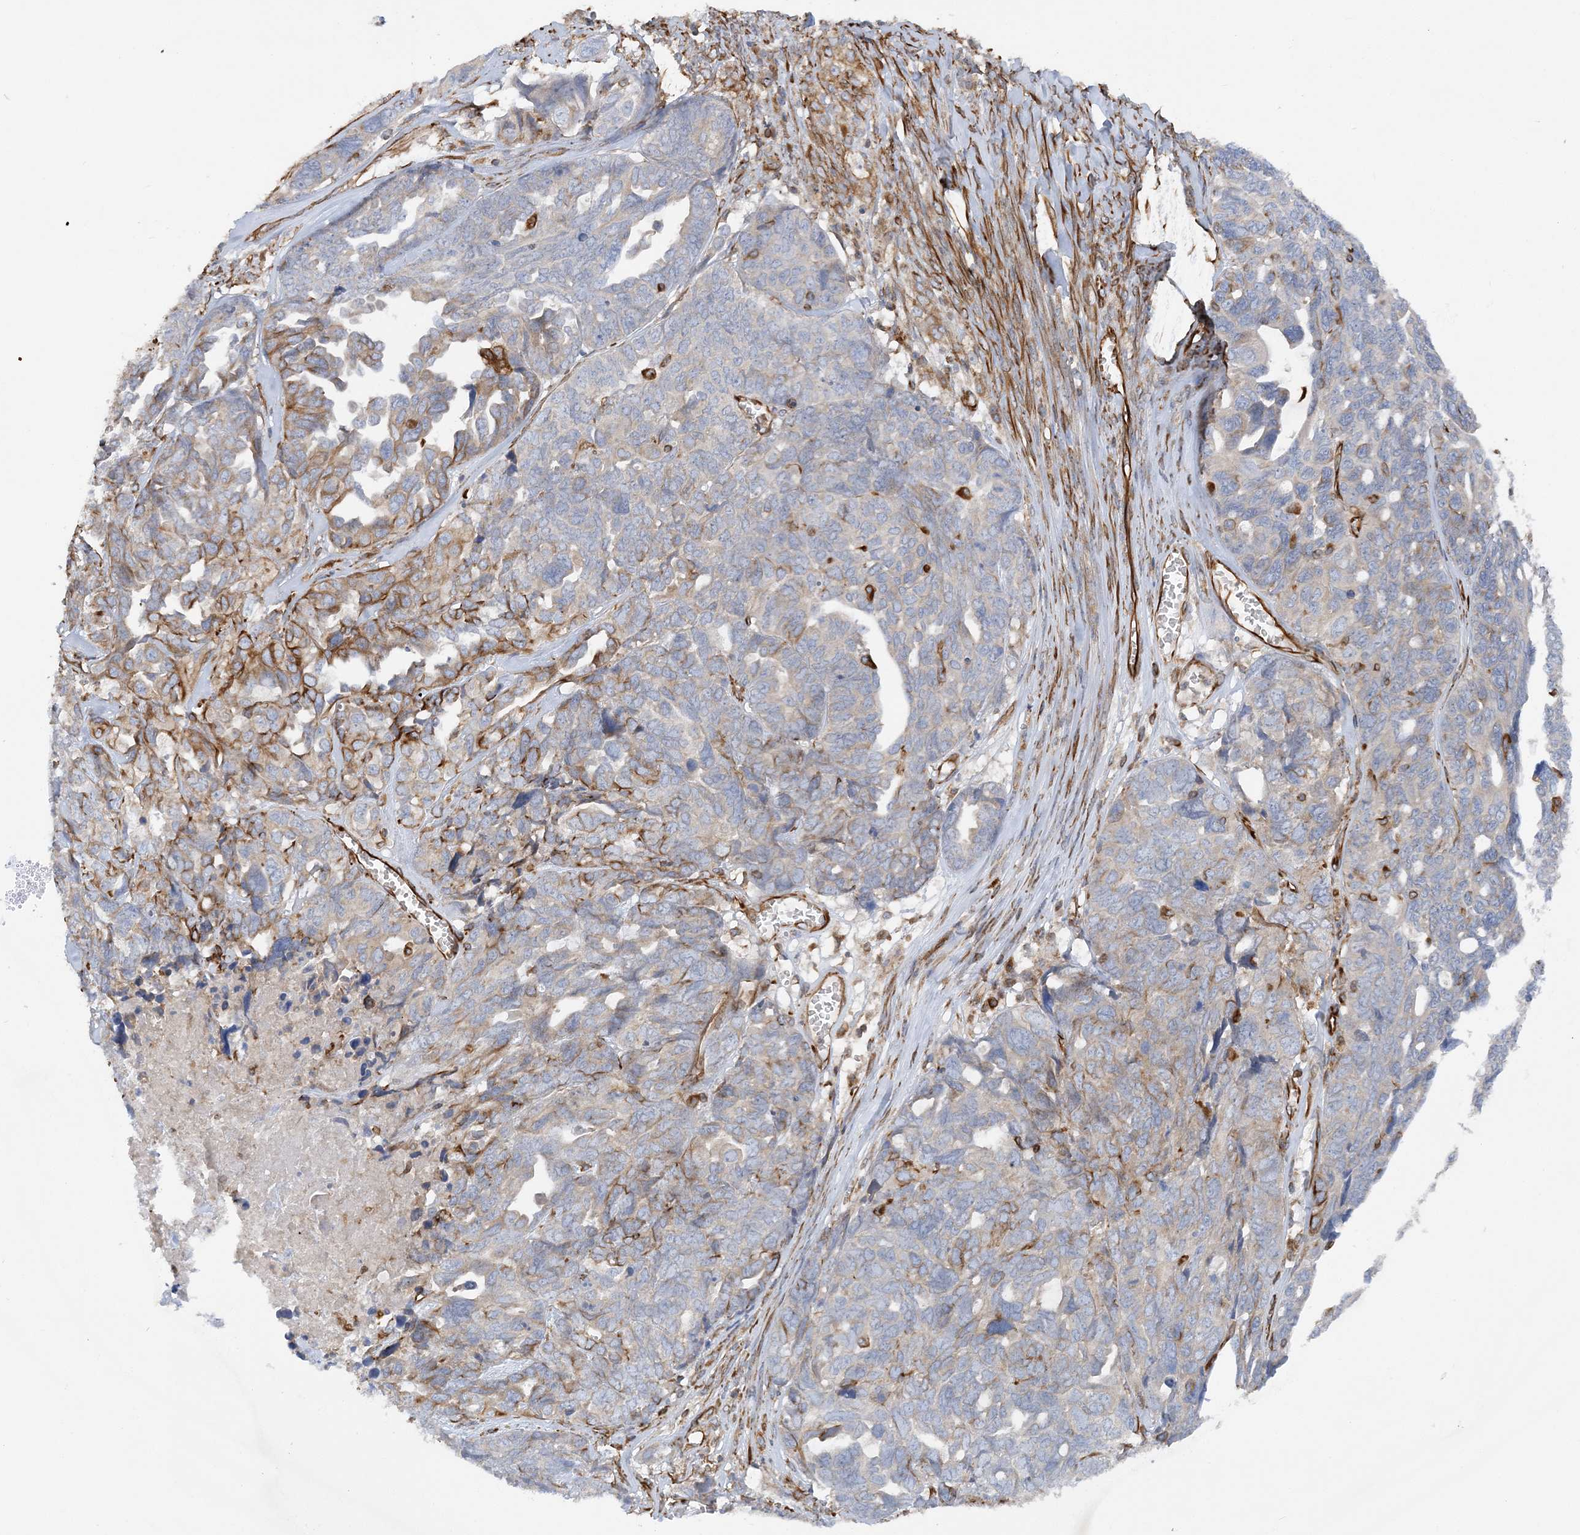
{"staining": {"intensity": "negative", "quantity": "none", "location": "none"}, "tissue": "ovarian cancer", "cell_type": "Tumor cells", "image_type": "cancer", "snomed": [{"axis": "morphology", "description": "Cystadenocarcinoma, serous, NOS"}, {"axis": "topography", "description": "Ovary"}], "caption": "Tumor cells show no significant staining in ovarian serous cystadenocarcinoma.", "gene": "FAM114A2", "patient": {"sex": "female", "age": 79}}